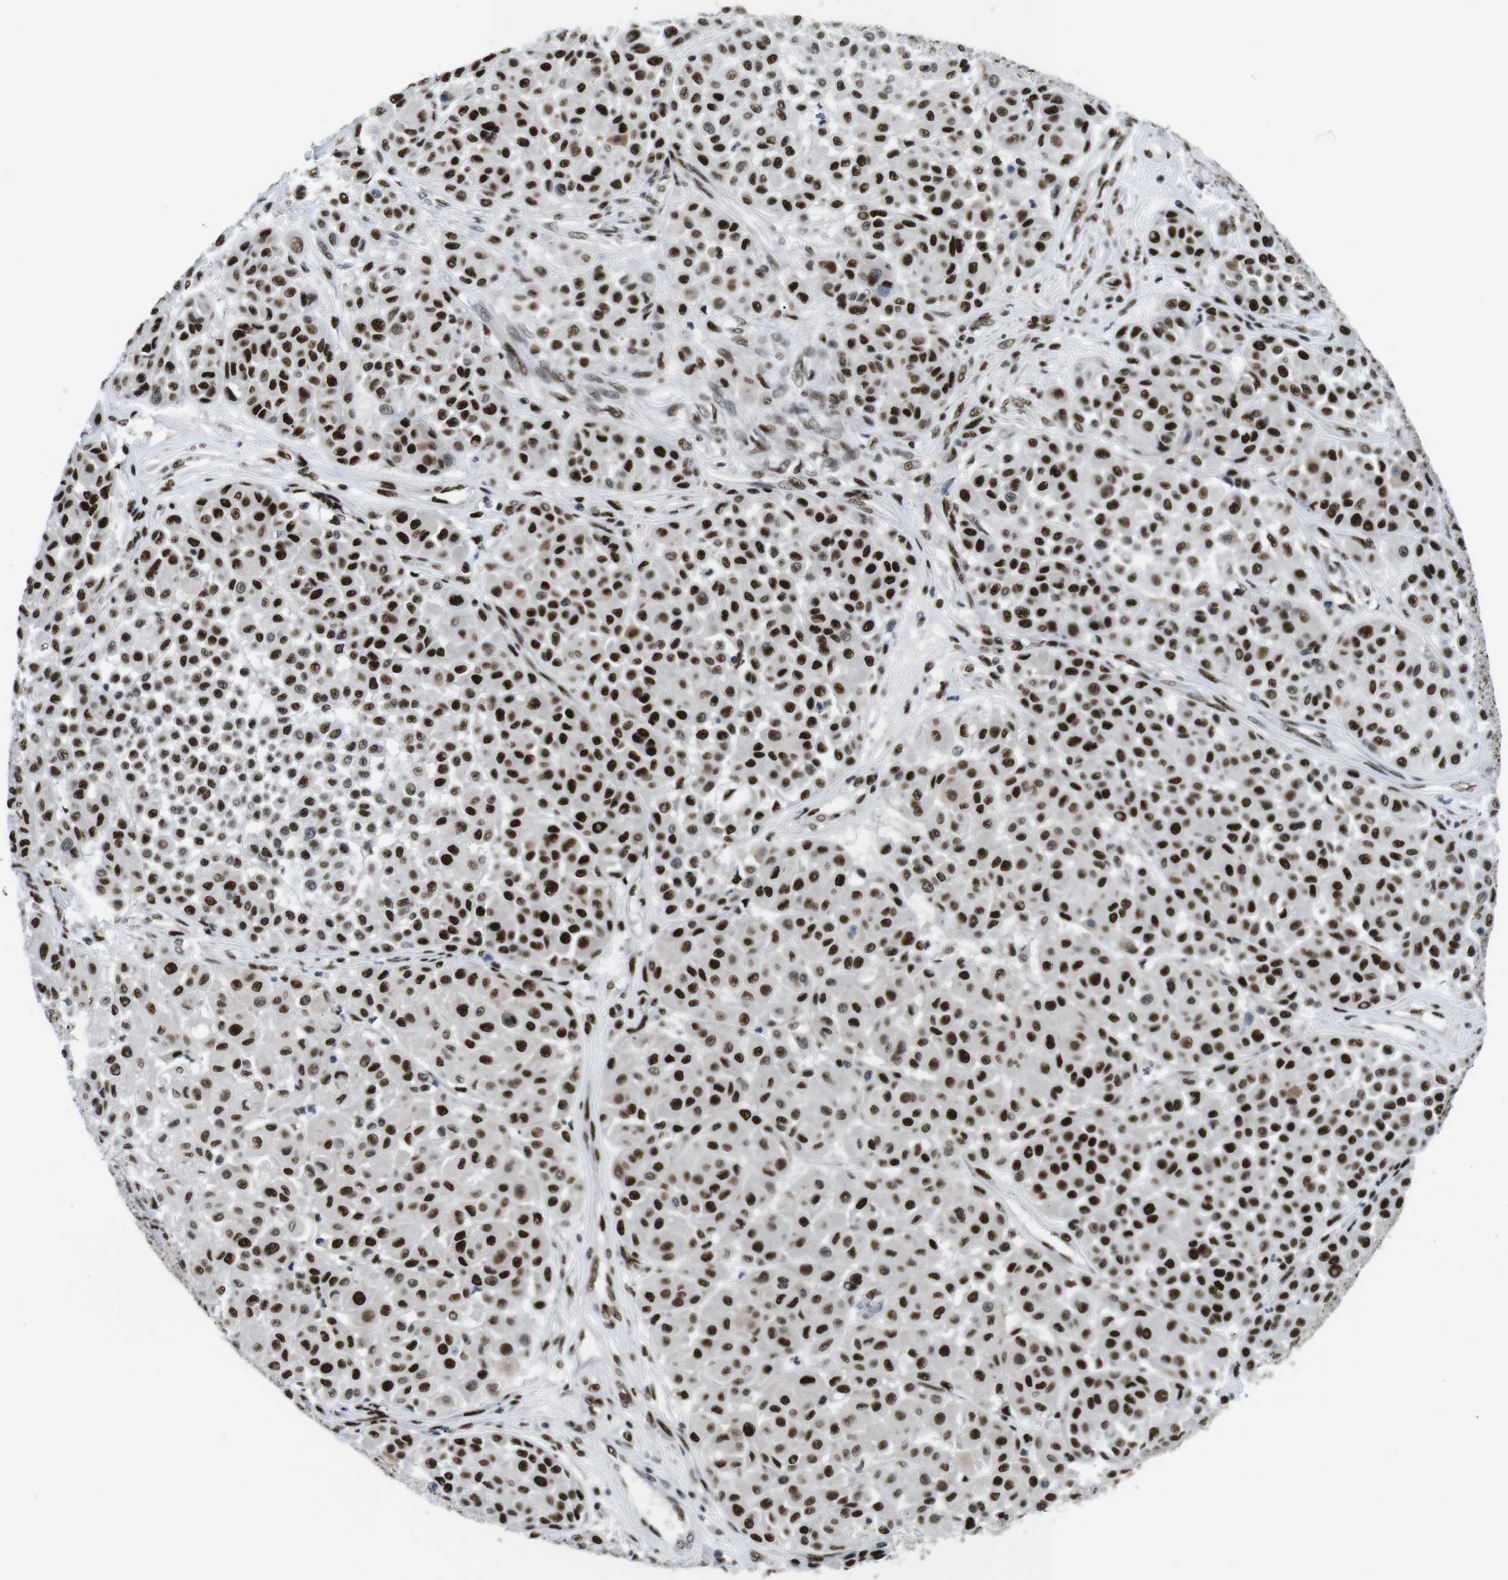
{"staining": {"intensity": "strong", "quantity": ">75%", "location": "nuclear"}, "tissue": "melanoma", "cell_type": "Tumor cells", "image_type": "cancer", "snomed": [{"axis": "morphology", "description": "Malignant melanoma, Metastatic site"}, {"axis": "topography", "description": "Soft tissue"}], "caption": "Immunohistochemical staining of human malignant melanoma (metastatic site) shows strong nuclear protein positivity in approximately >75% of tumor cells. (Stains: DAB in brown, nuclei in blue, Microscopy: brightfield microscopy at high magnification).", "gene": "PSME3", "patient": {"sex": "male", "age": 41}}